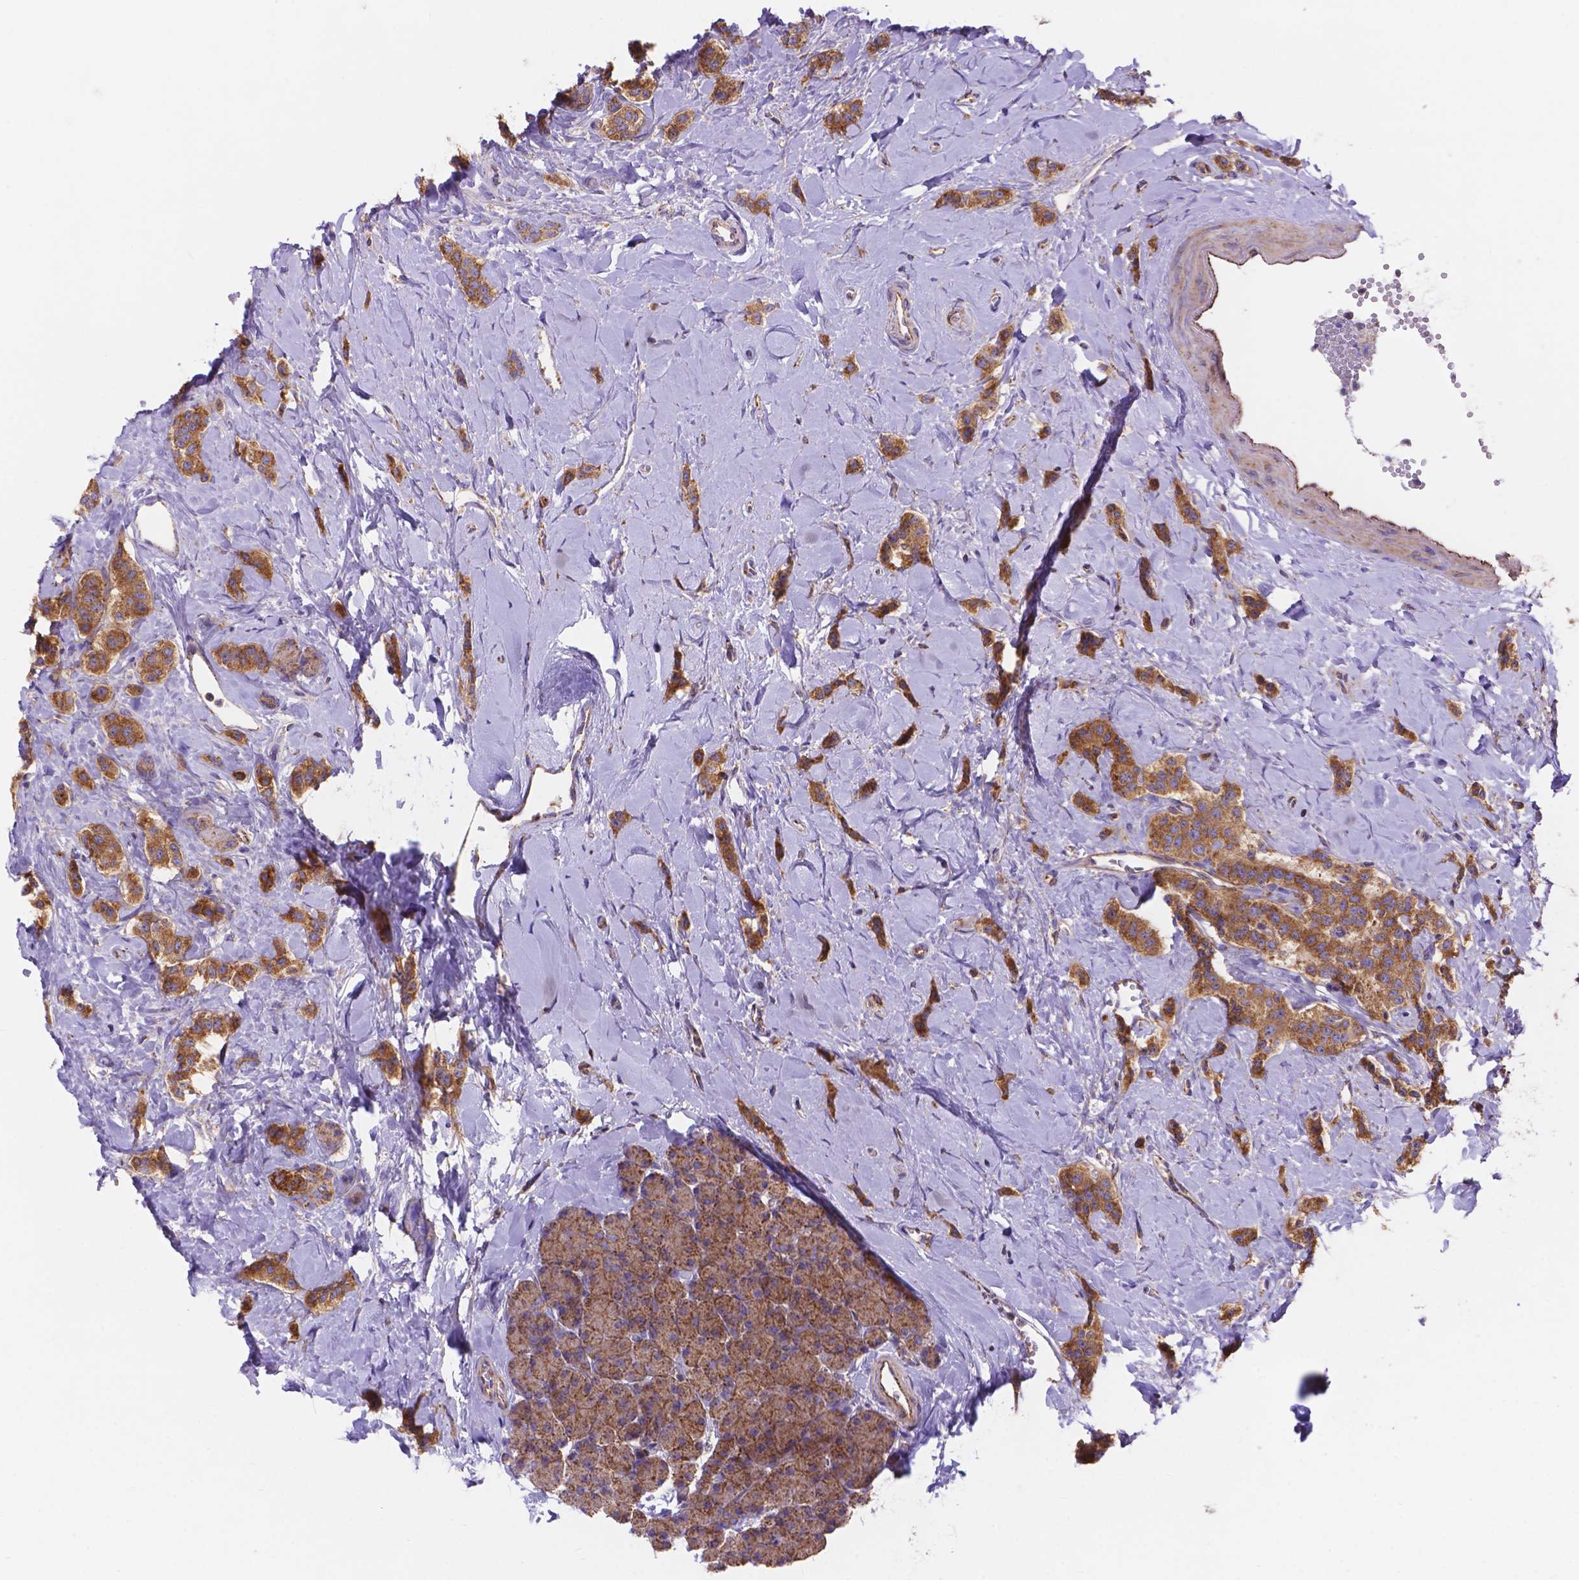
{"staining": {"intensity": "moderate", "quantity": ">75%", "location": "cytoplasmic/membranous"}, "tissue": "carcinoid", "cell_type": "Tumor cells", "image_type": "cancer", "snomed": [{"axis": "morphology", "description": "Normal tissue, NOS"}, {"axis": "morphology", "description": "Carcinoid, malignant, NOS"}, {"axis": "topography", "description": "Pancreas"}], "caption": "Moderate cytoplasmic/membranous staining is present in about >75% of tumor cells in carcinoid (malignant). The staining was performed using DAB to visualize the protein expression in brown, while the nuclei were stained in blue with hematoxylin (Magnification: 20x).", "gene": "AK3", "patient": {"sex": "male", "age": 36}}